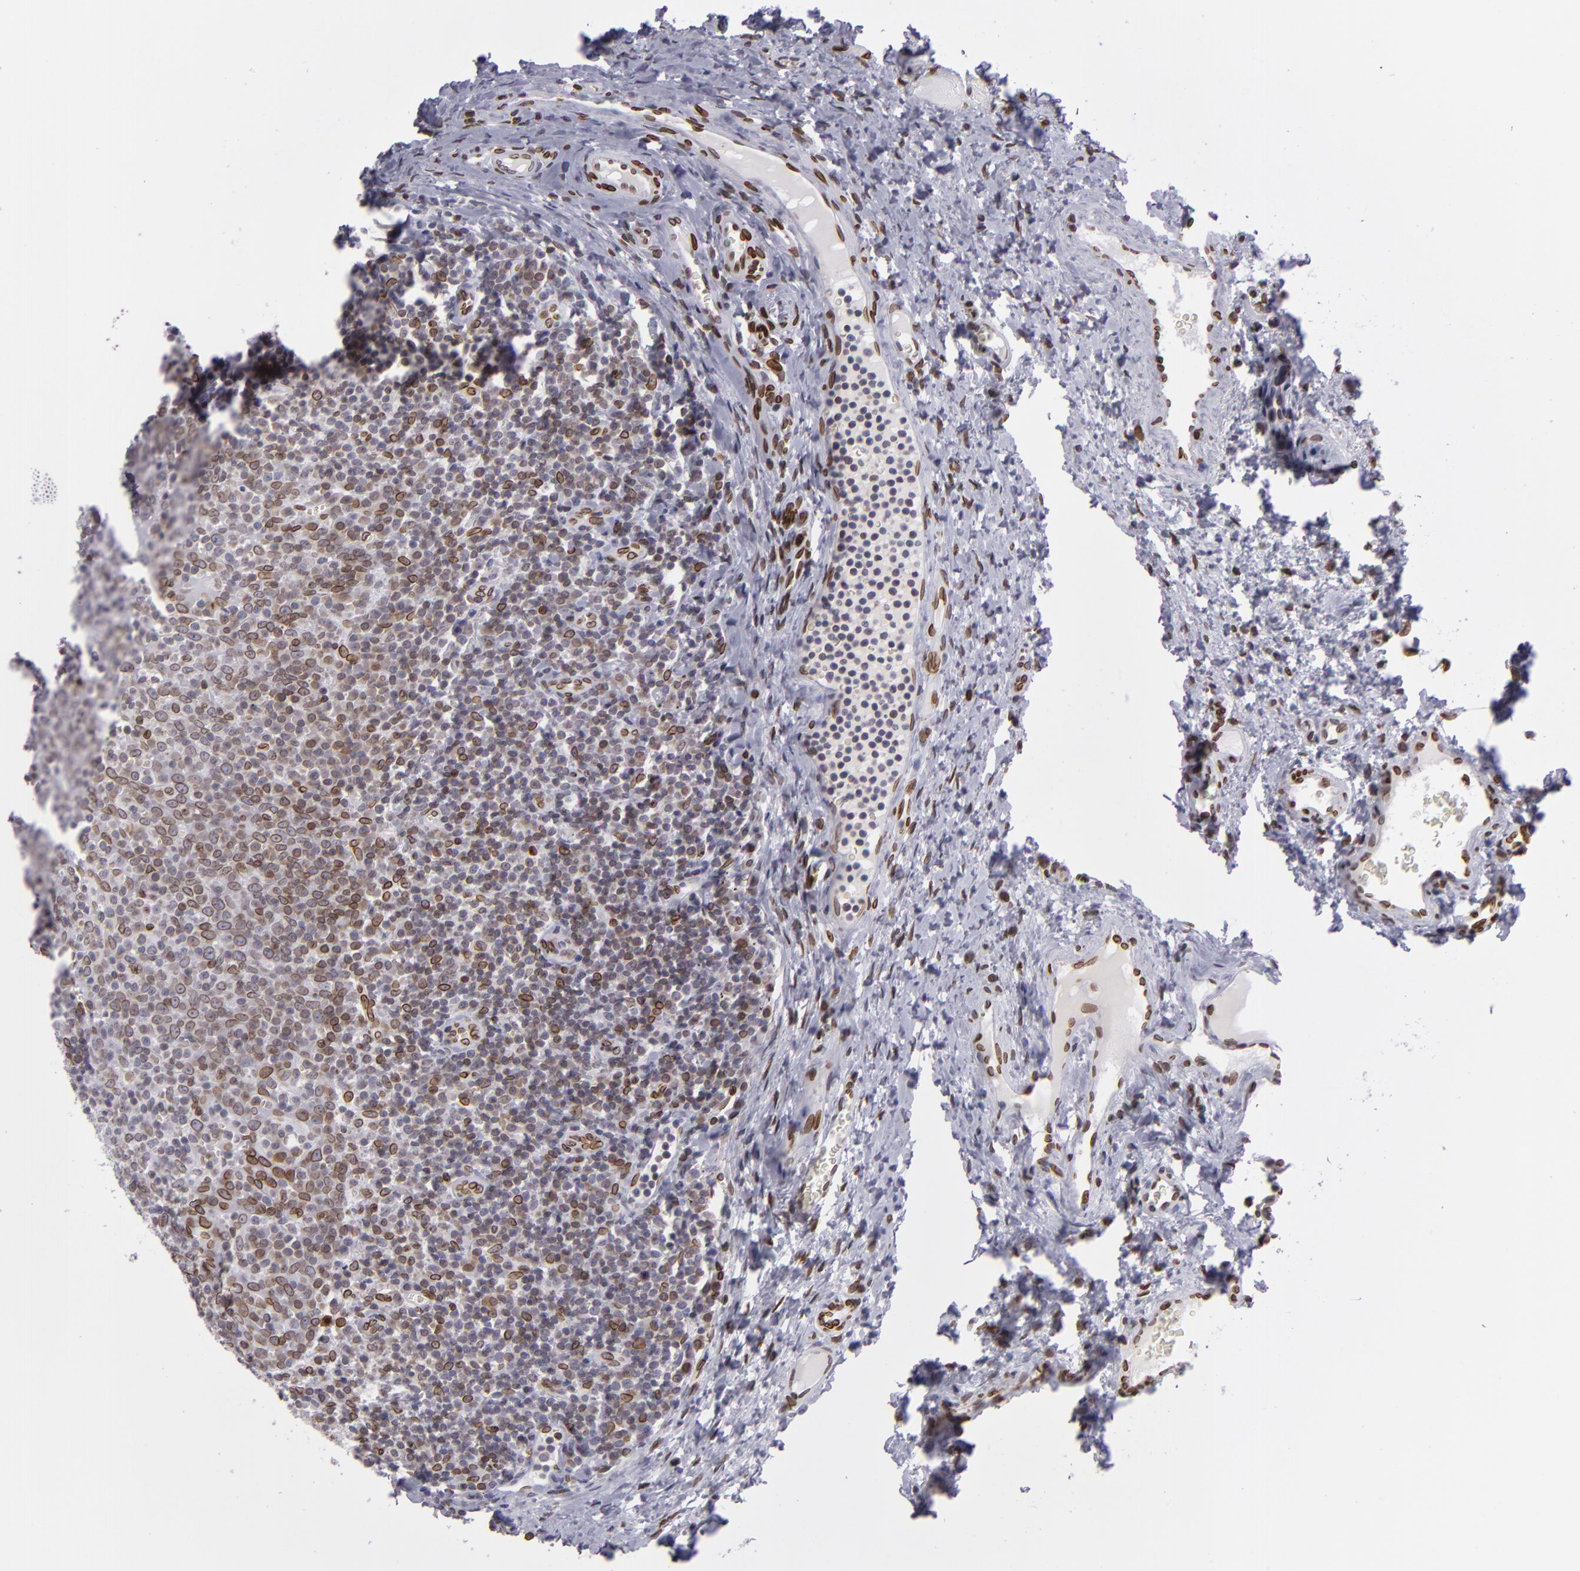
{"staining": {"intensity": "strong", "quantity": ">75%", "location": "nuclear"}, "tissue": "oral mucosa", "cell_type": "Squamous epithelial cells", "image_type": "normal", "snomed": [{"axis": "morphology", "description": "Normal tissue, NOS"}, {"axis": "topography", "description": "Oral tissue"}], "caption": "DAB immunohistochemical staining of normal oral mucosa exhibits strong nuclear protein staining in about >75% of squamous epithelial cells. (brown staining indicates protein expression, while blue staining denotes nuclei).", "gene": "EMD", "patient": {"sex": "male", "age": 20}}